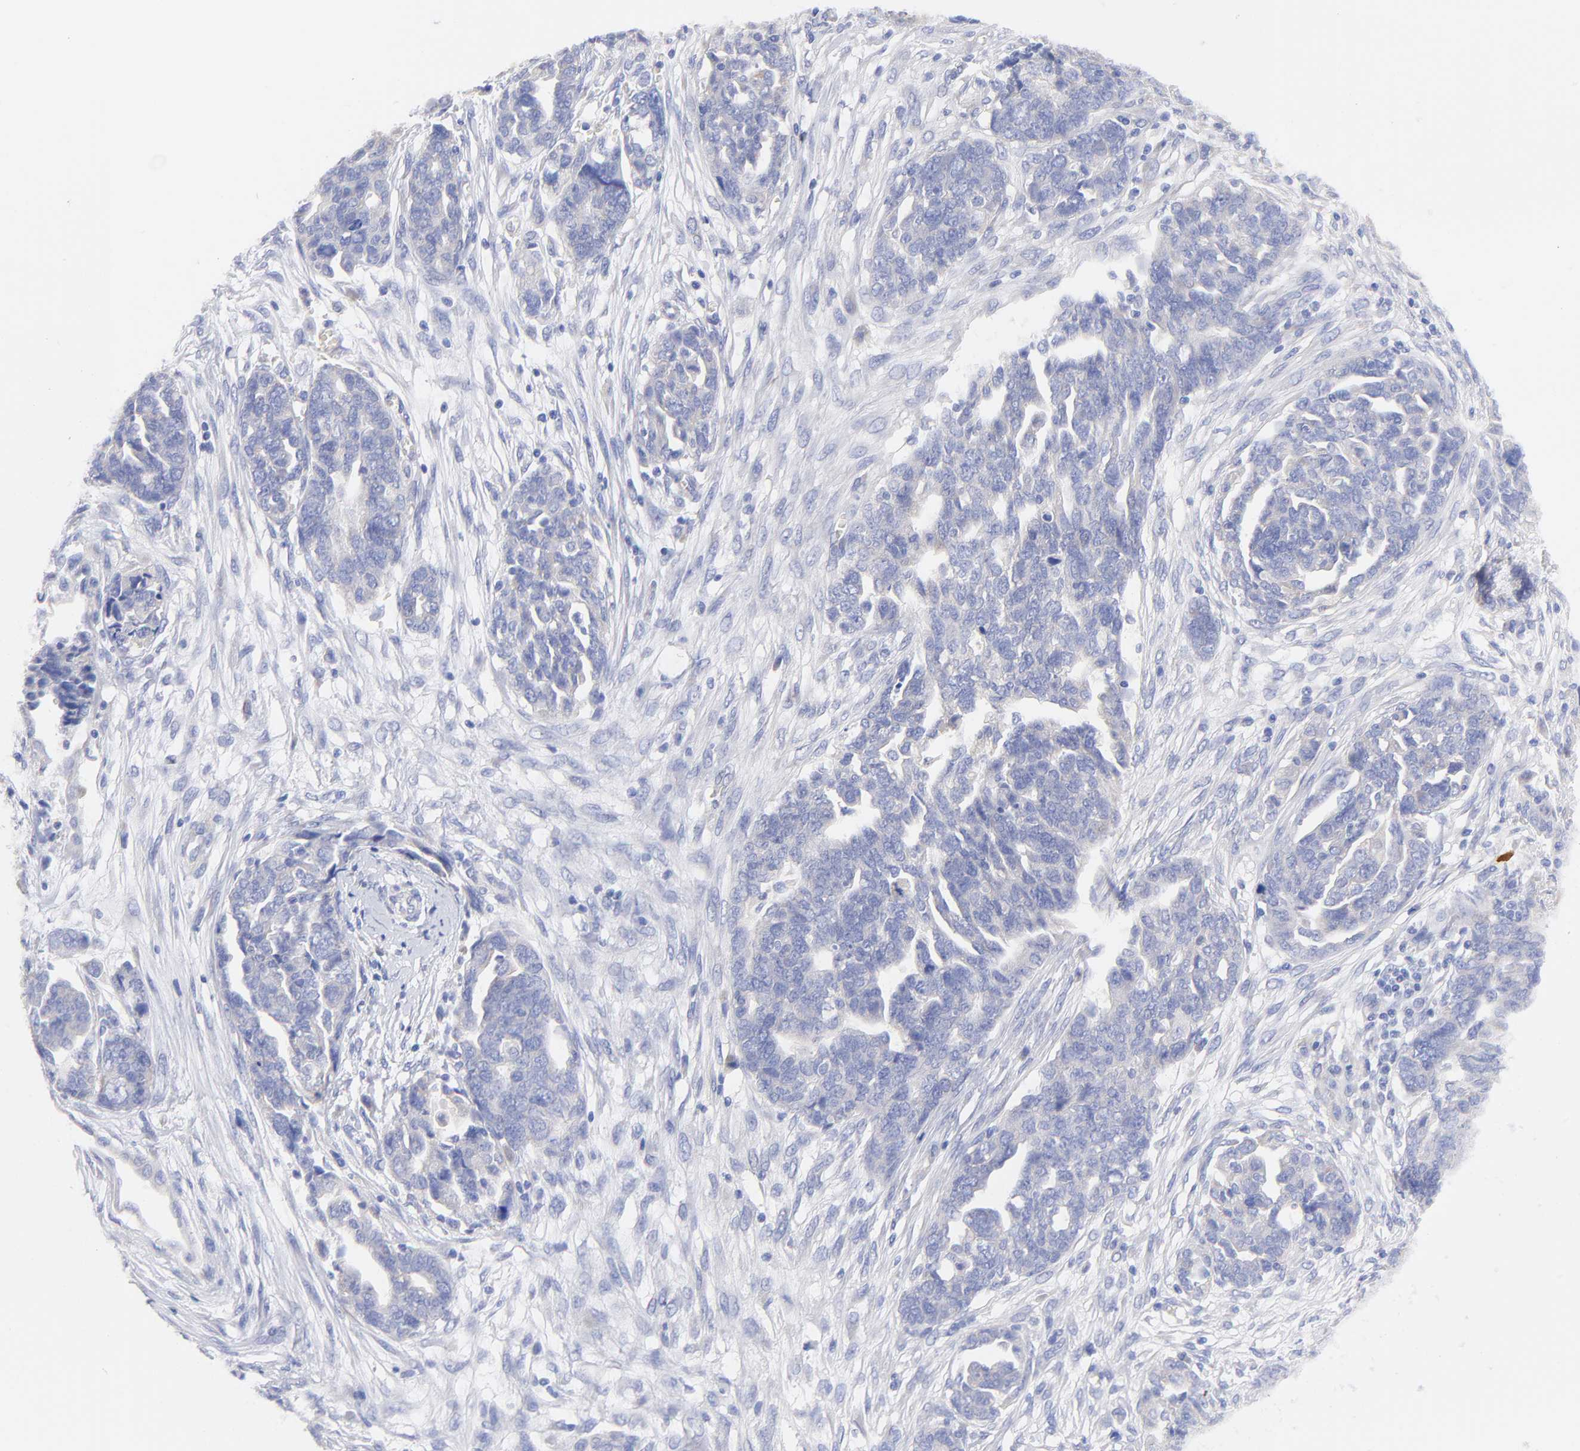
{"staining": {"intensity": "negative", "quantity": "none", "location": "none"}, "tissue": "ovarian cancer", "cell_type": "Tumor cells", "image_type": "cancer", "snomed": [{"axis": "morphology", "description": "Normal tissue, NOS"}, {"axis": "morphology", "description": "Cystadenocarcinoma, serous, NOS"}, {"axis": "topography", "description": "Fallopian tube"}, {"axis": "topography", "description": "Ovary"}], "caption": "This is an immunohistochemistry (IHC) histopathology image of serous cystadenocarcinoma (ovarian). There is no staining in tumor cells.", "gene": "TNFRSF13C", "patient": {"sex": "female", "age": 56}}